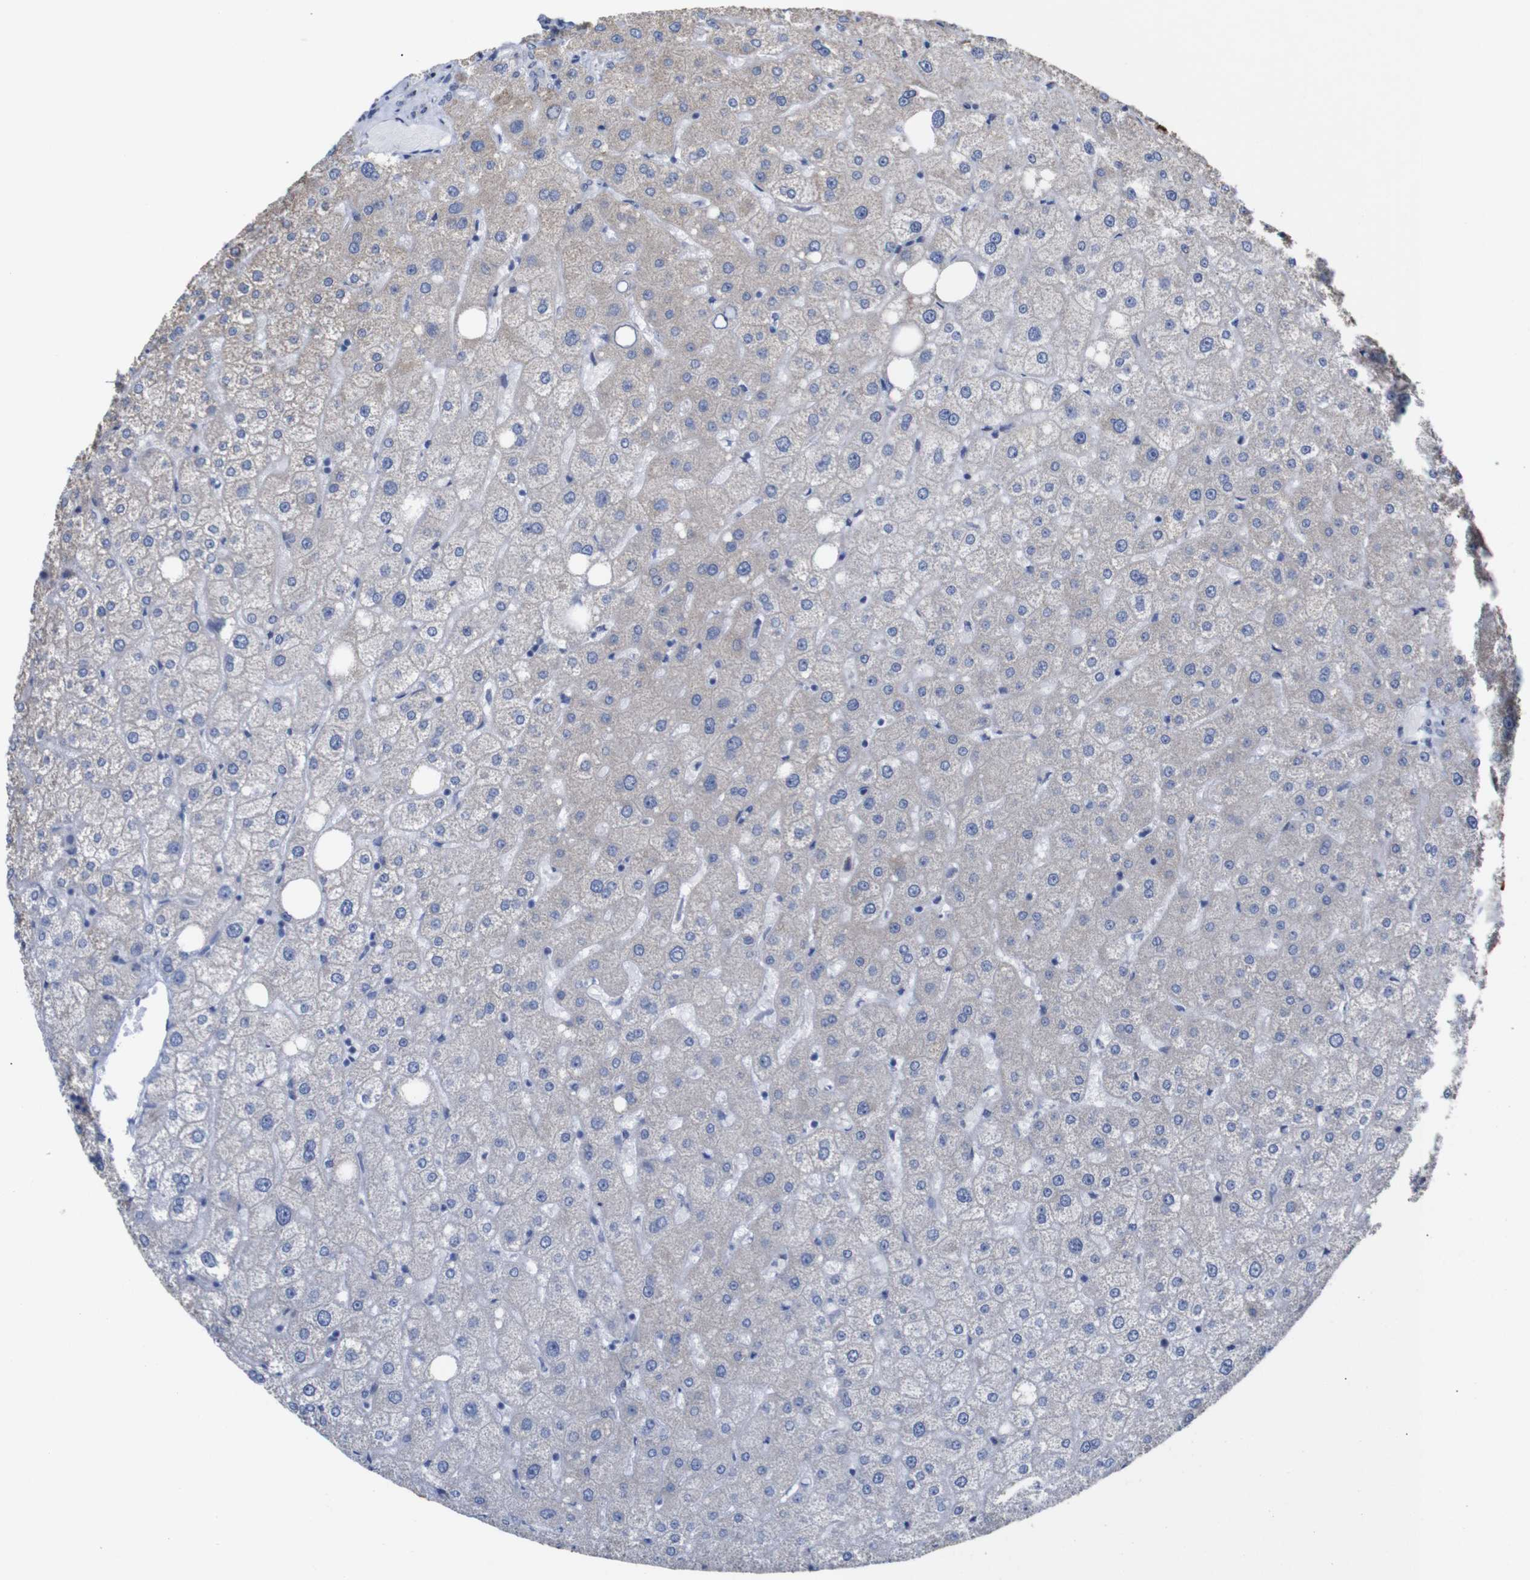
{"staining": {"intensity": "negative", "quantity": "none", "location": "none"}, "tissue": "liver", "cell_type": "Cholangiocytes", "image_type": "normal", "snomed": [{"axis": "morphology", "description": "Normal tissue, NOS"}, {"axis": "topography", "description": "Liver"}], "caption": "The histopathology image displays no staining of cholangiocytes in normal liver.", "gene": "TCEAL9", "patient": {"sex": "male", "age": 73}}